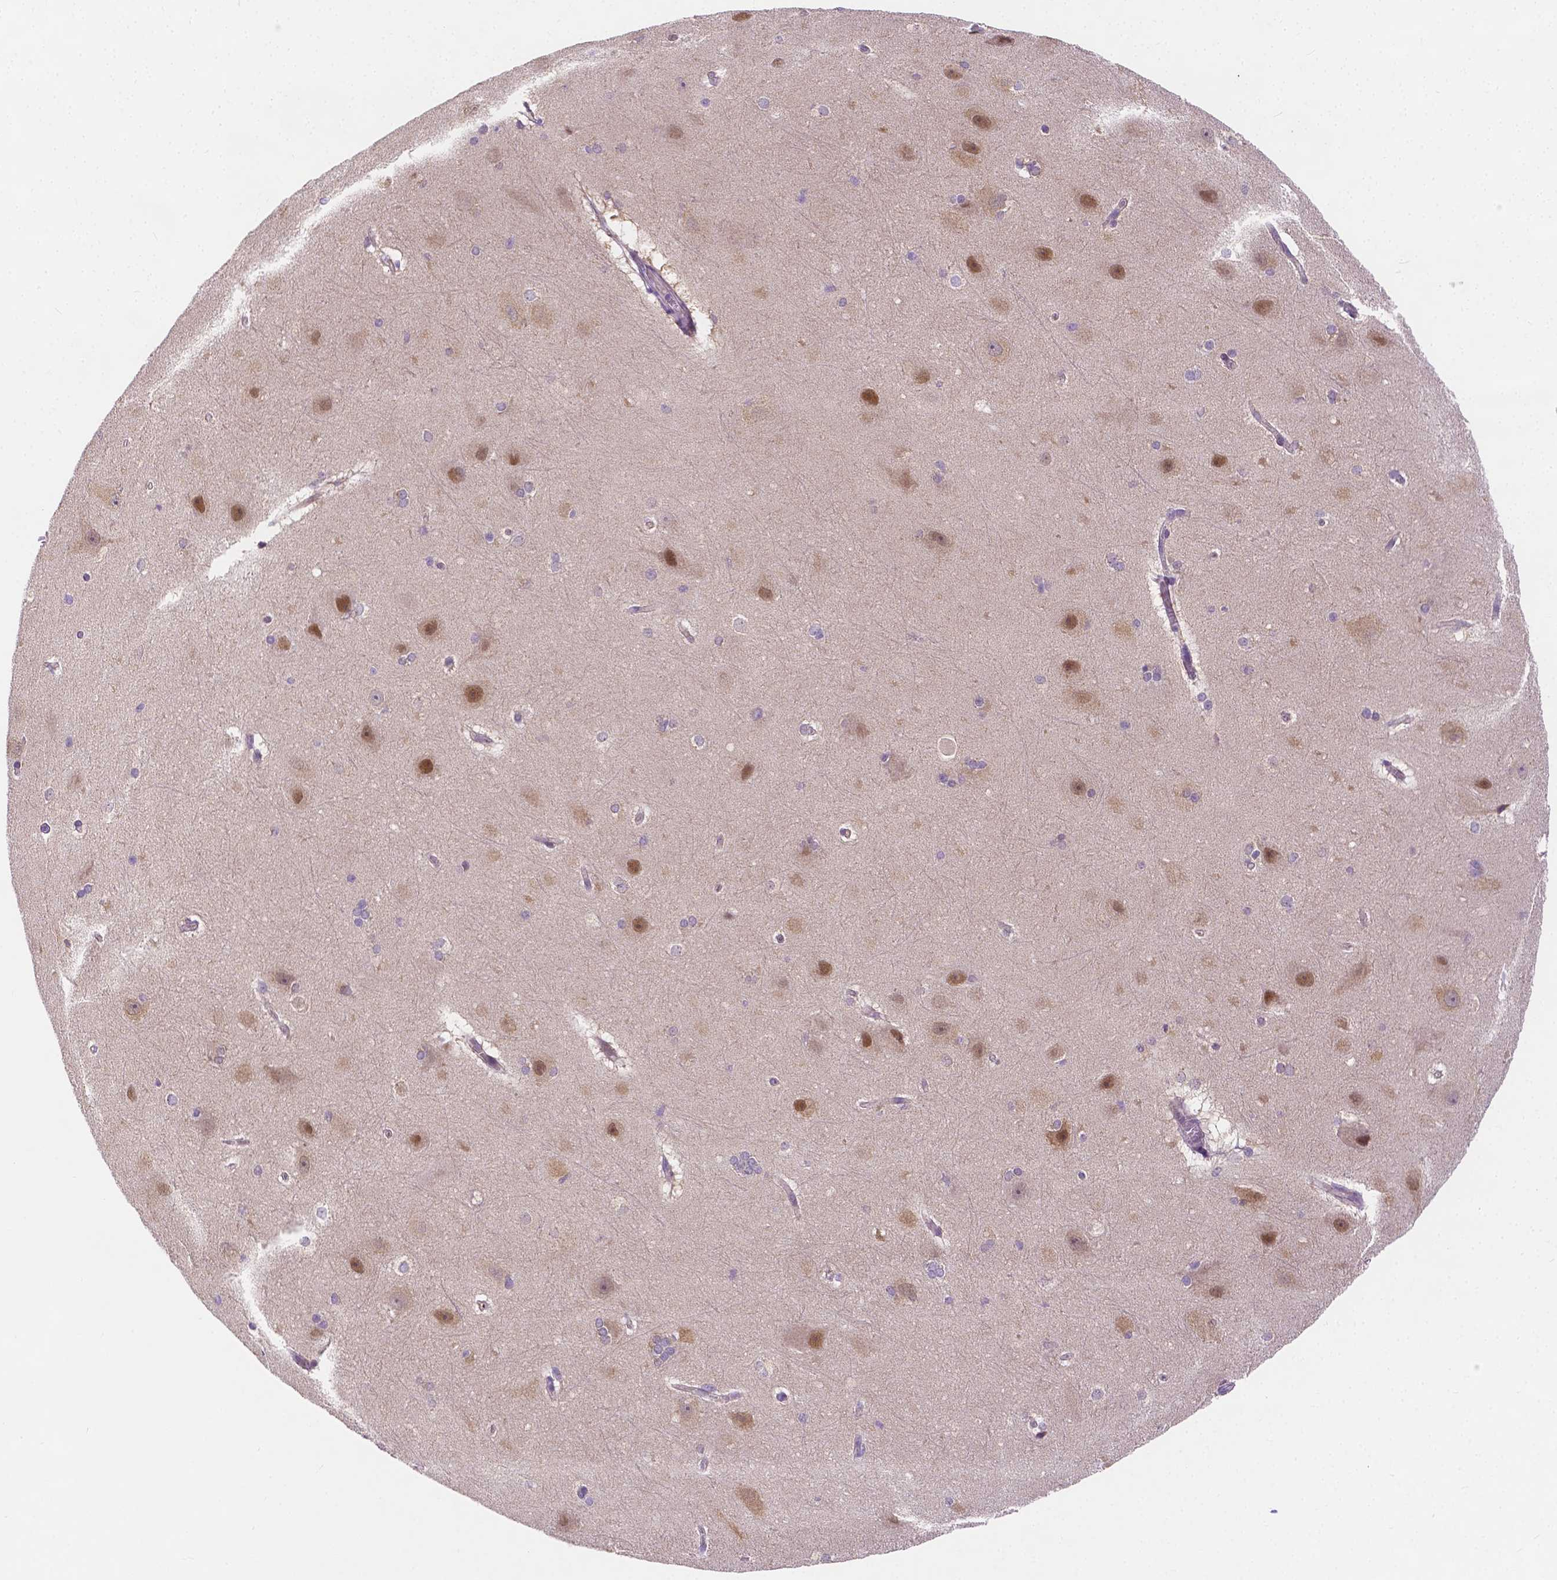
{"staining": {"intensity": "negative", "quantity": "none", "location": "none"}, "tissue": "hippocampus", "cell_type": "Glial cells", "image_type": "normal", "snomed": [{"axis": "morphology", "description": "Normal tissue, NOS"}, {"axis": "topography", "description": "Cerebral cortex"}, {"axis": "topography", "description": "Hippocampus"}], "caption": "Immunohistochemical staining of unremarkable human hippocampus displays no significant staining in glial cells.", "gene": "ZNRD2", "patient": {"sex": "female", "age": 19}}